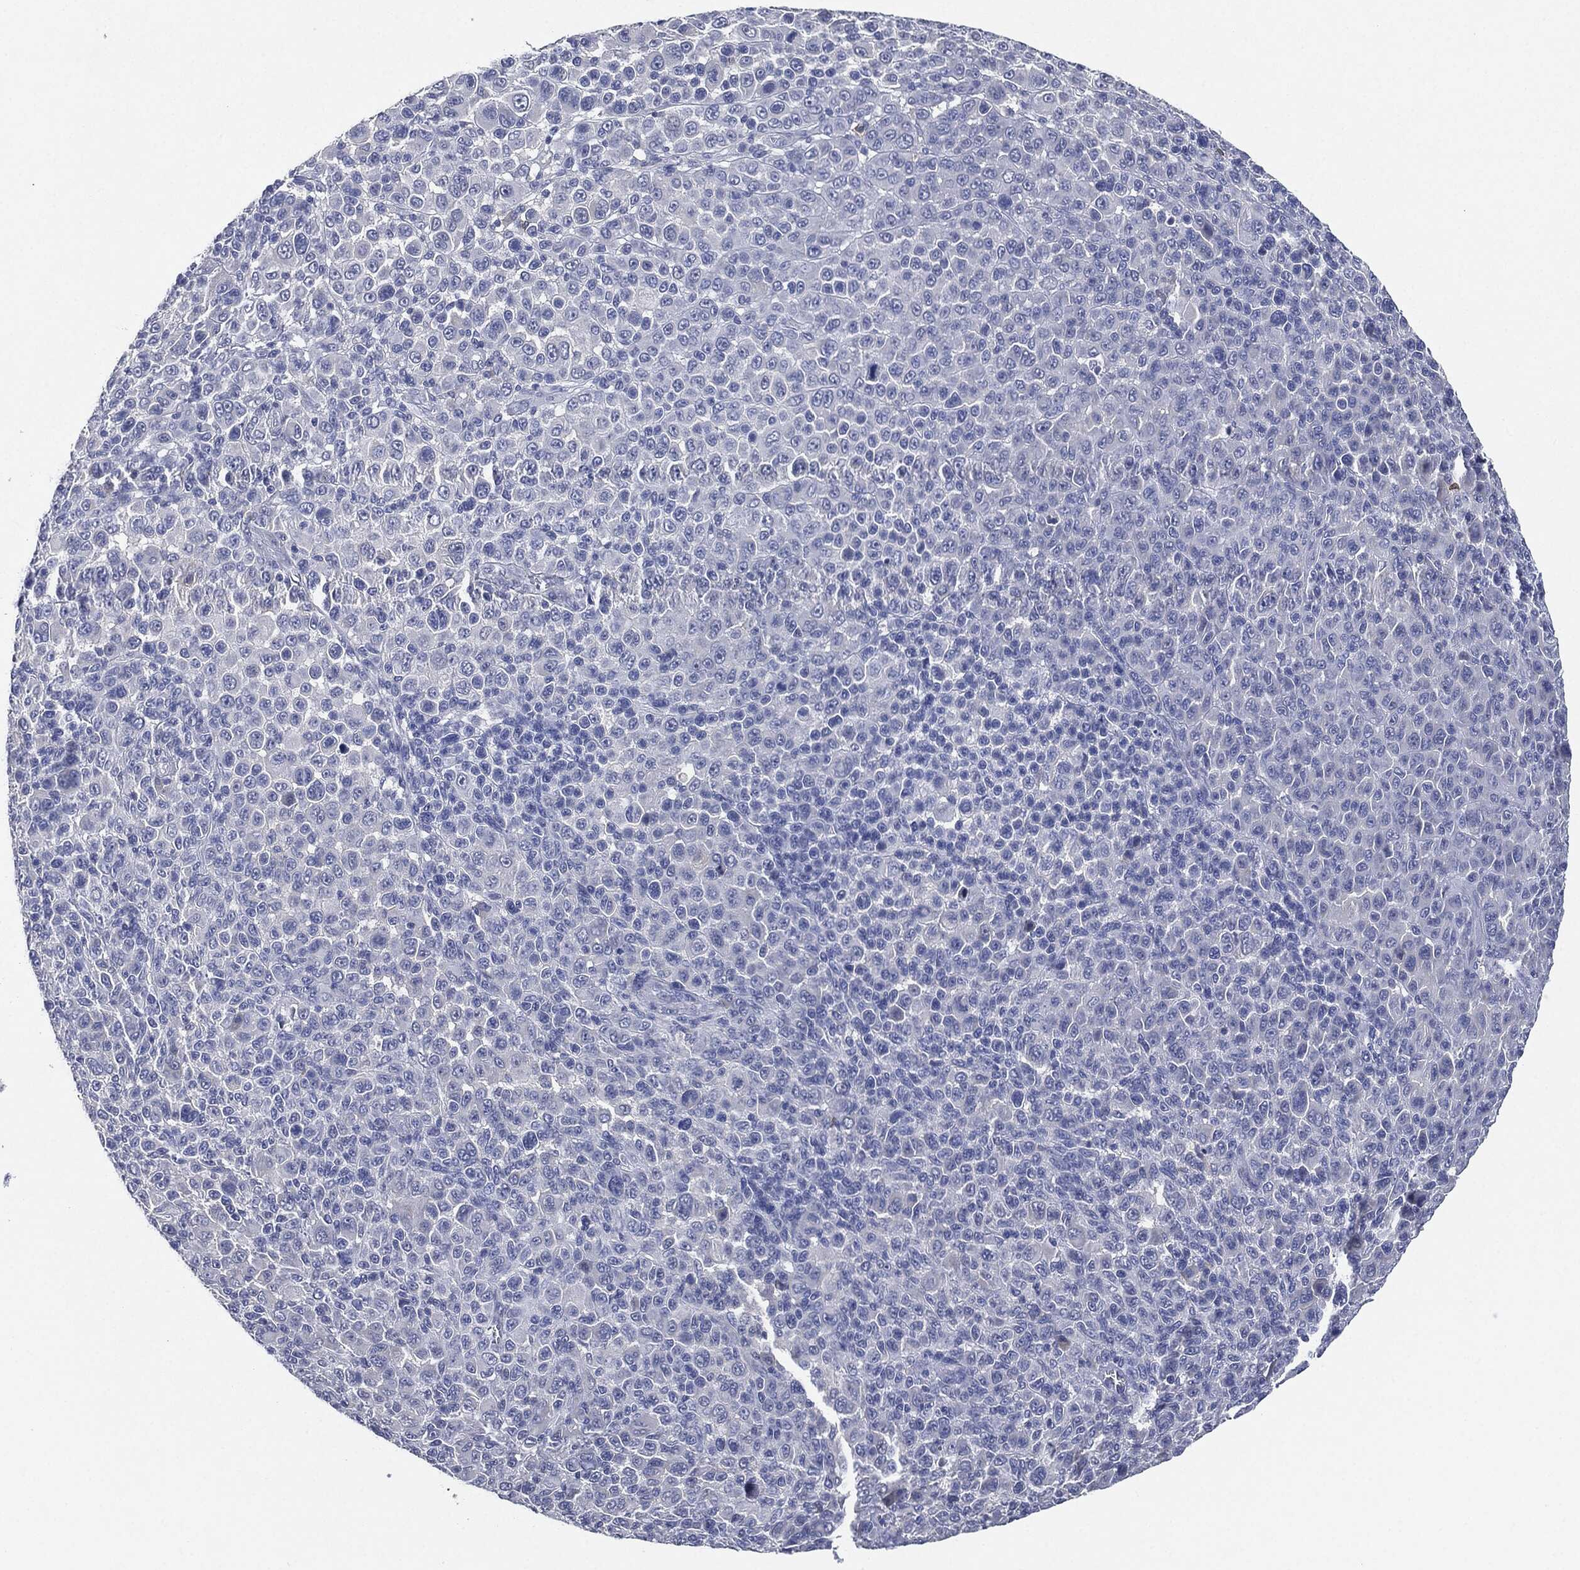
{"staining": {"intensity": "negative", "quantity": "none", "location": "none"}, "tissue": "melanoma", "cell_type": "Tumor cells", "image_type": "cancer", "snomed": [{"axis": "morphology", "description": "Malignant melanoma, NOS"}, {"axis": "topography", "description": "Skin"}], "caption": "Tumor cells are negative for protein expression in human malignant melanoma. (Immunohistochemistry (ihc), brightfield microscopy, high magnification).", "gene": "NTRK1", "patient": {"sex": "female", "age": 57}}